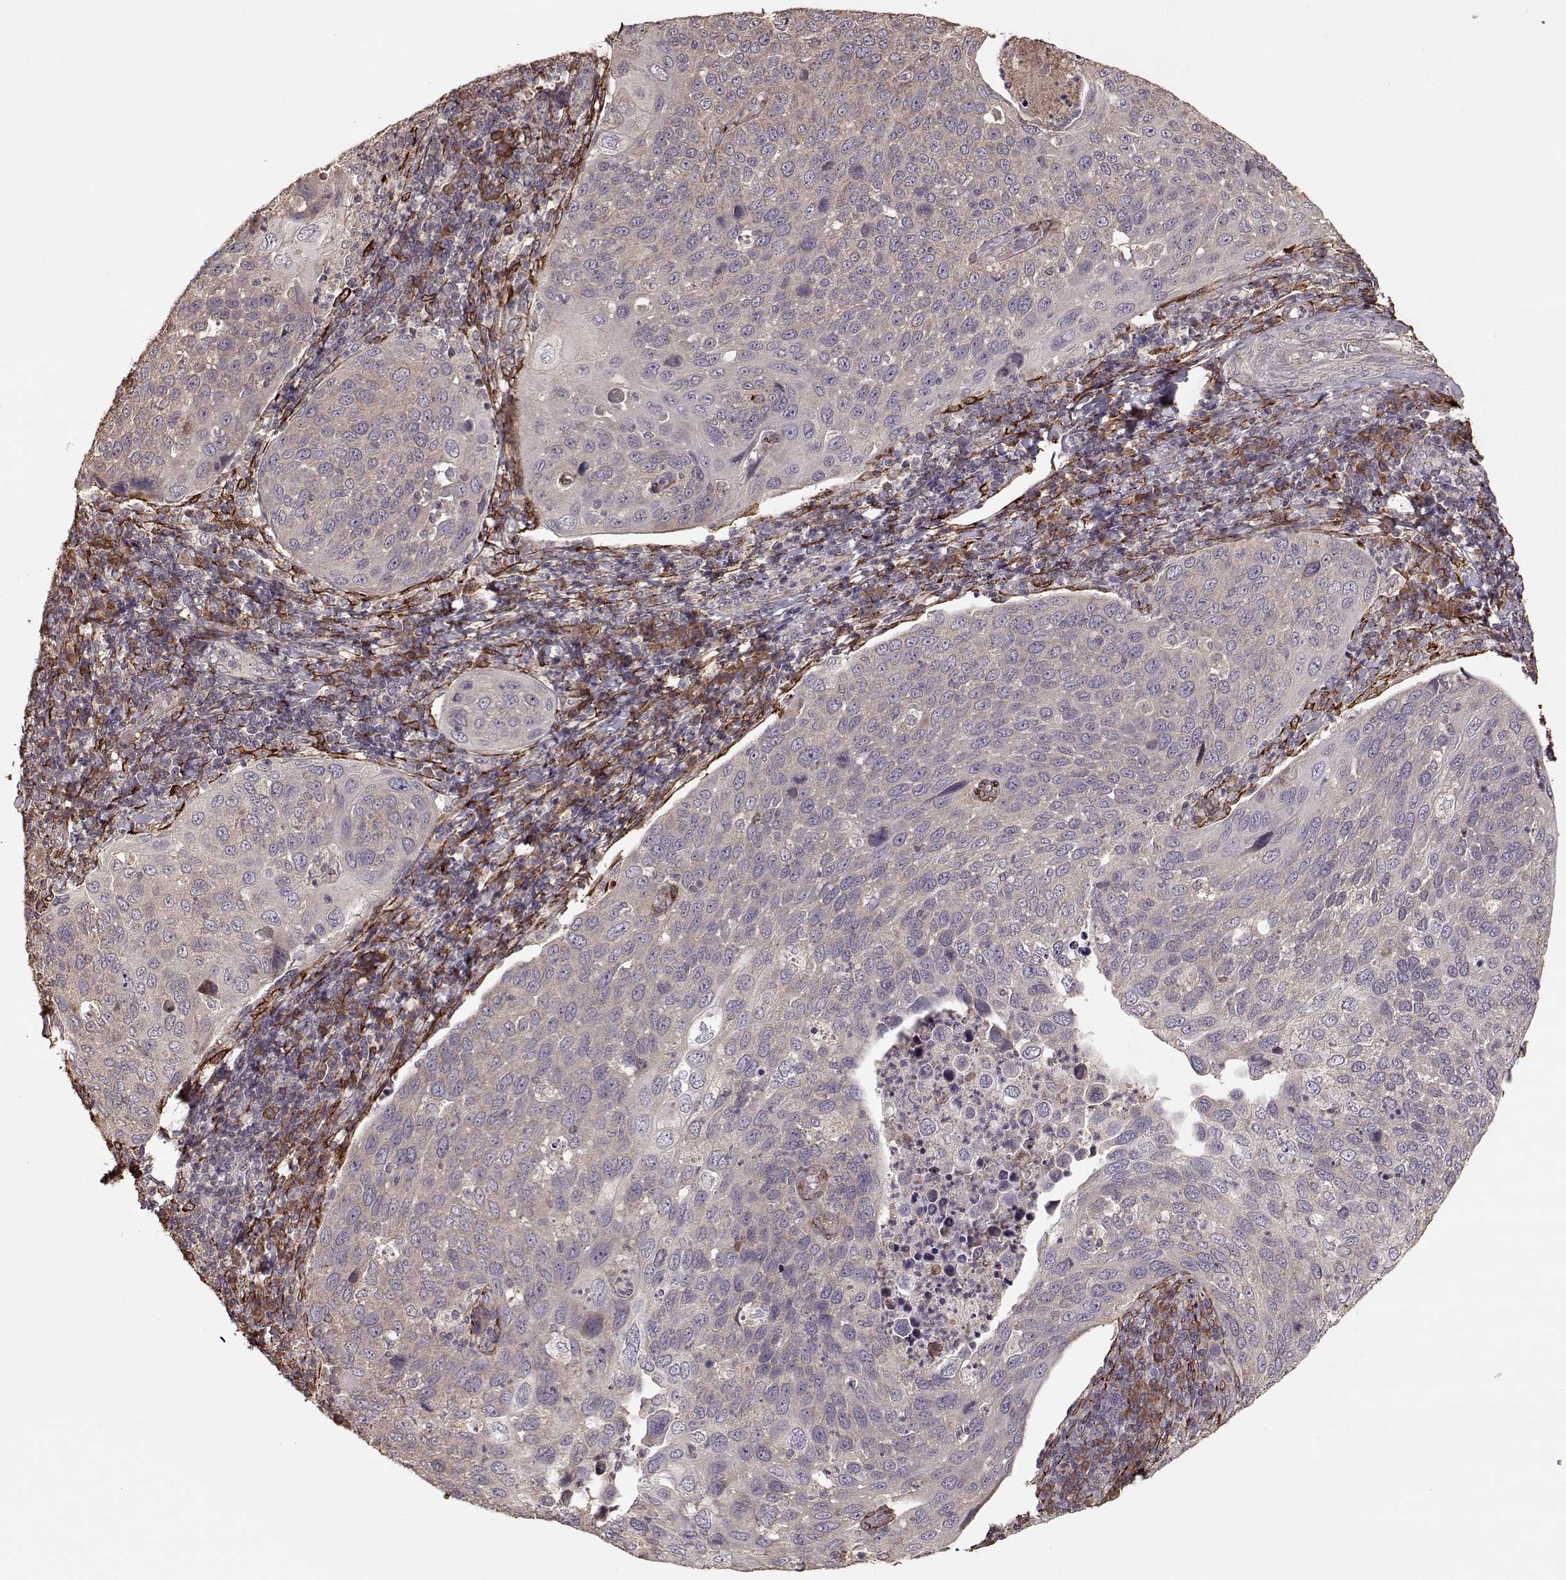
{"staining": {"intensity": "weak", "quantity": "<25%", "location": "cytoplasmic/membranous"}, "tissue": "cervical cancer", "cell_type": "Tumor cells", "image_type": "cancer", "snomed": [{"axis": "morphology", "description": "Squamous cell carcinoma, NOS"}, {"axis": "topography", "description": "Cervix"}], "caption": "A high-resolution histopathology image shows IHC staining of cervical cancer, which exhibits no significant expression in tumor cells.", "gene": "IMMP1L", "patient": {"sex": "female", "age": 54}}